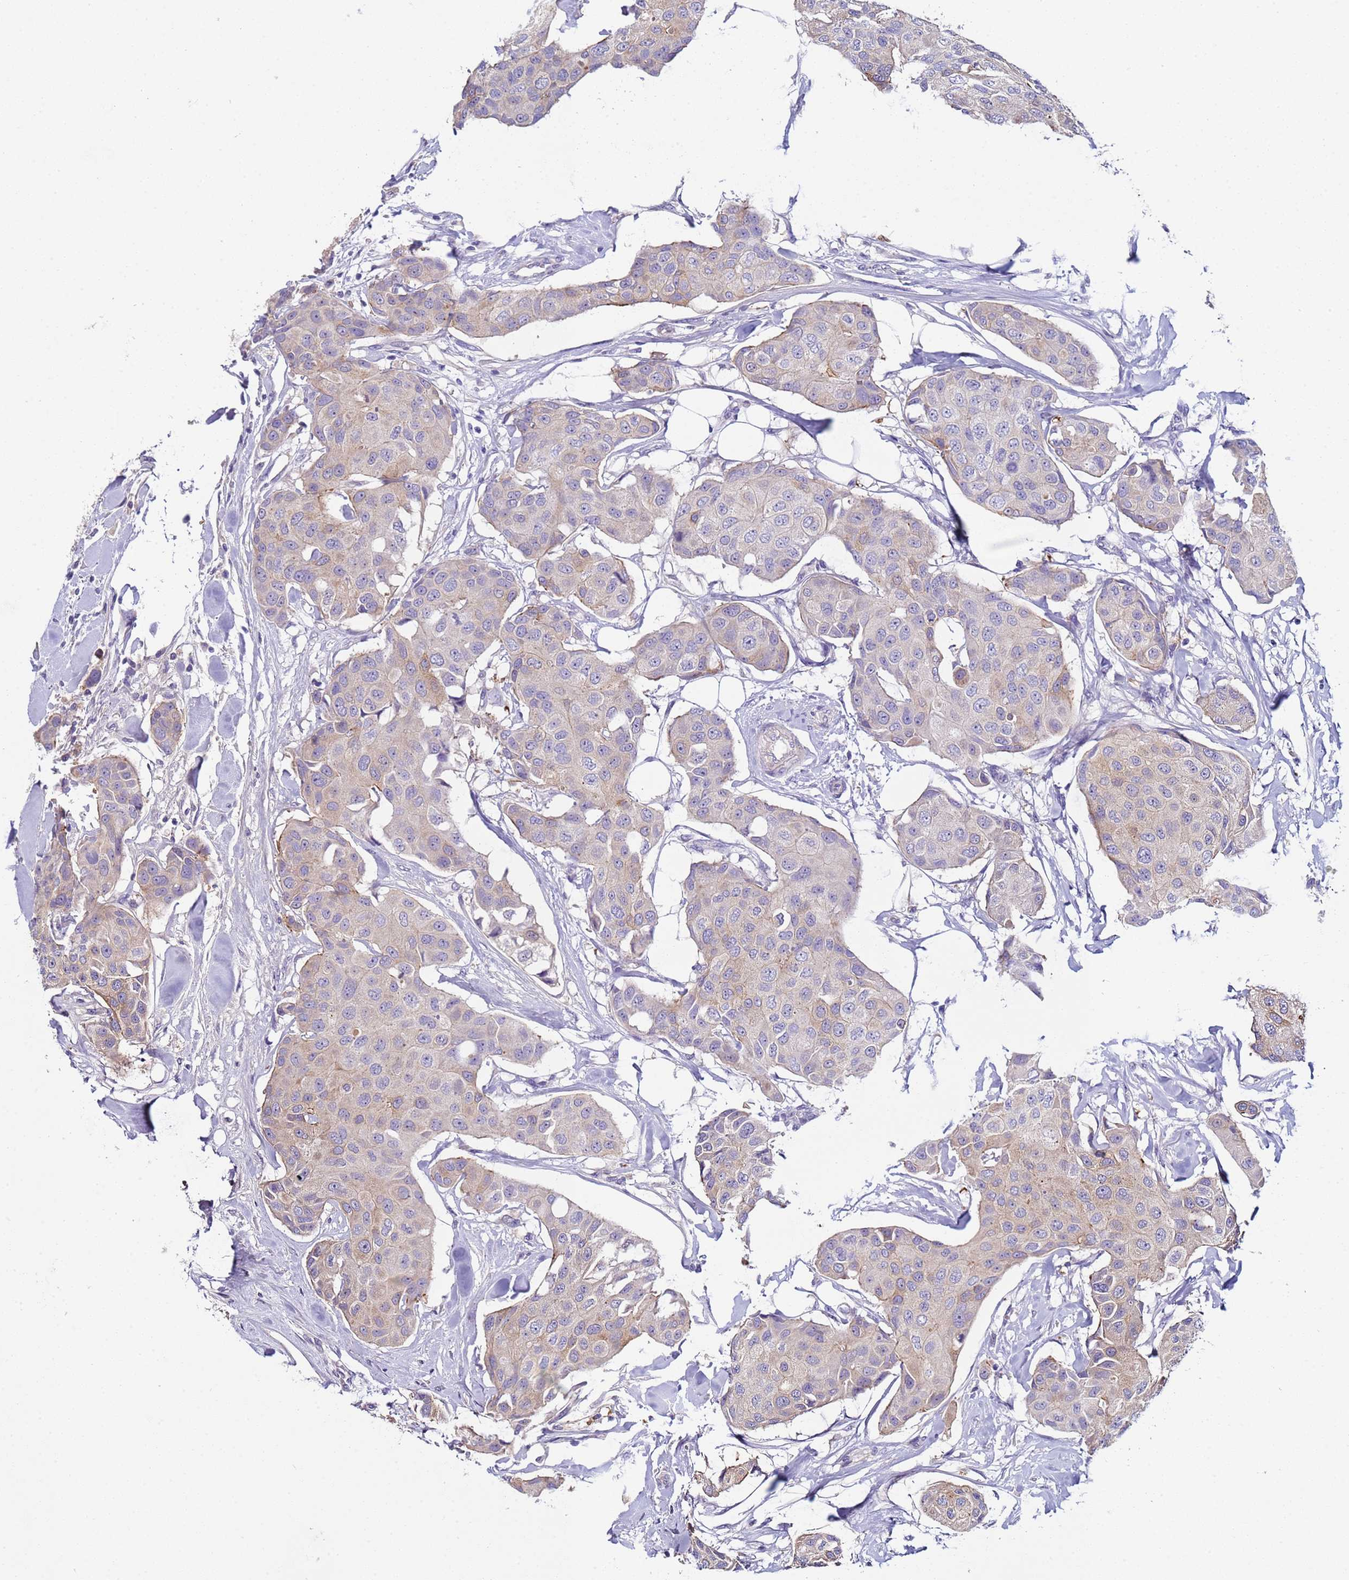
{"staining": {"intensity": "weak", "quantity": "<25%", "location": "cytoplasmic/membranous"}, "tissue": "breast cancer", "cell_type": "Tumor cells", "image_type": "cancer", "snomed": [{"axis": "morphology", "description": "Duct carcinoma"}, {"axis": "topography", "description": "Breast"}, {"axis": "topography", "description": "Lymph node"}], "caption": "Immunohistochemistry image of intraductal carcinoma (breast) stained for a protein (brown), which demonstrates no staining in tumor cells.", "gene": "TRIM51", "patient": {"sex": "female", "age": 80}}